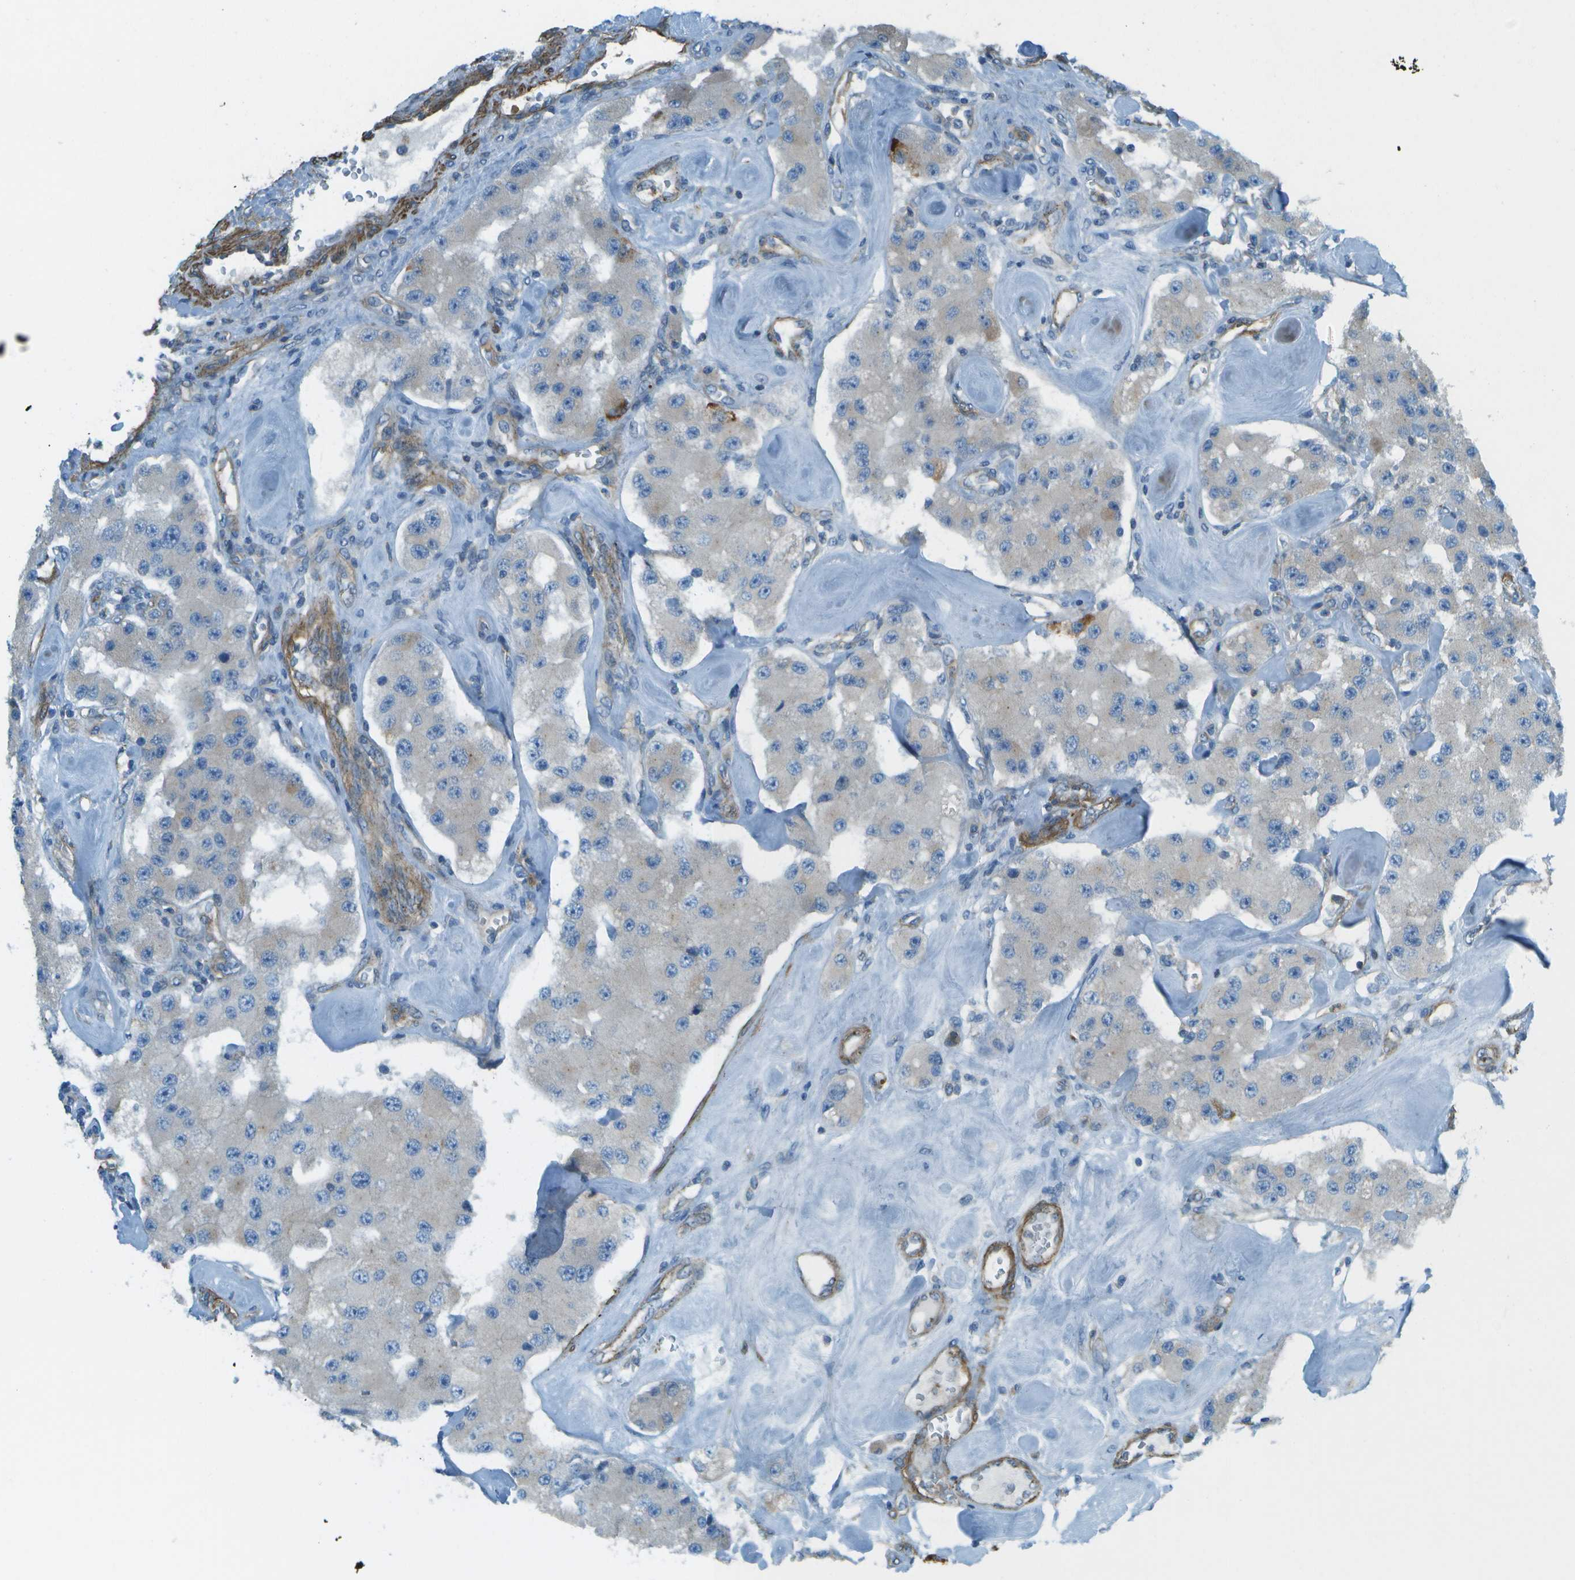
{"staining": {"intensity": "negative", "quantity": "none", "location": "none"}, "tissue": "carcinoid", "cell_type": "Tumor cells", "image_type": "cancer", "snomed": [{"axis": "morphology", "description": "Carcinoid, malignant, NOS"}, {"axis": "topography", "description": "Pancreas"}], "caption": "Photomicrograph shows no significant protein expression in tumor cells of carcinoid. (DAB (3,3'-diaminobenzidine) immunohistochemistry (IHC) with hematoxylin counter stain).", "gene": "MYH11", "patient": {"sex": "male", "age": 41}}